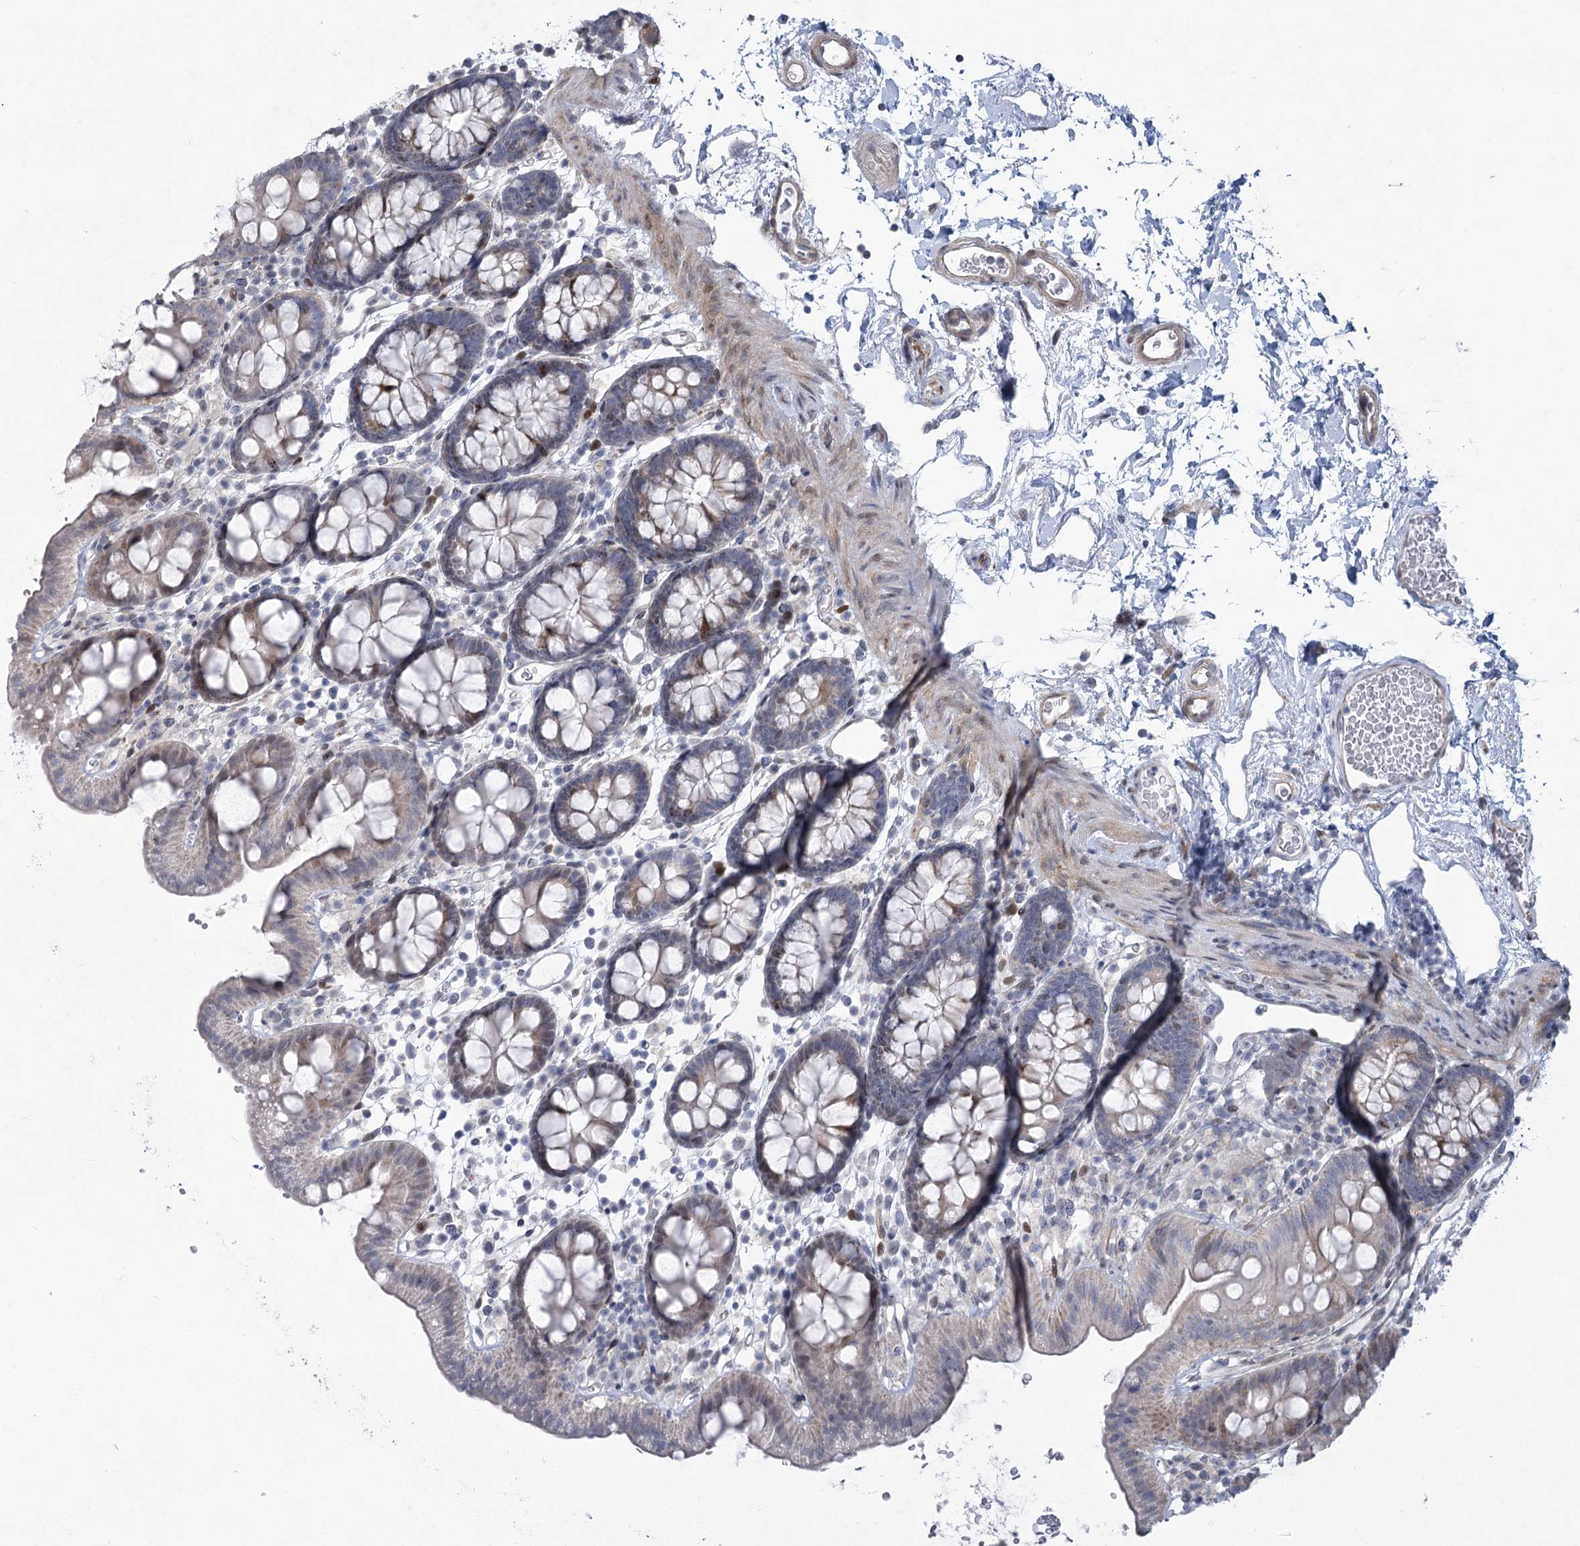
{"staining": {"intensity": "negative", "quantity": "none", "location": "none"}, "tissue": "colon", "cell_type": "Endothelial cells", "image_type": "normal", "snomed": [{"axis": "morphology", "description": "Normal tissue, NOS"}, {"axis": "topography", "description": "Colon"}], "caption": "Endothelial cells show no significant protein positivity in normal colon. (Stains: DAB (3,3'-diaminobenzidine) immunohistochemistry (IHC) with hematoxylin counter stain, Microscopy: brightfield microscopy at high magnification).", "gene": "ABITRAM", "patient": {"sex": "male", "age": 75}}